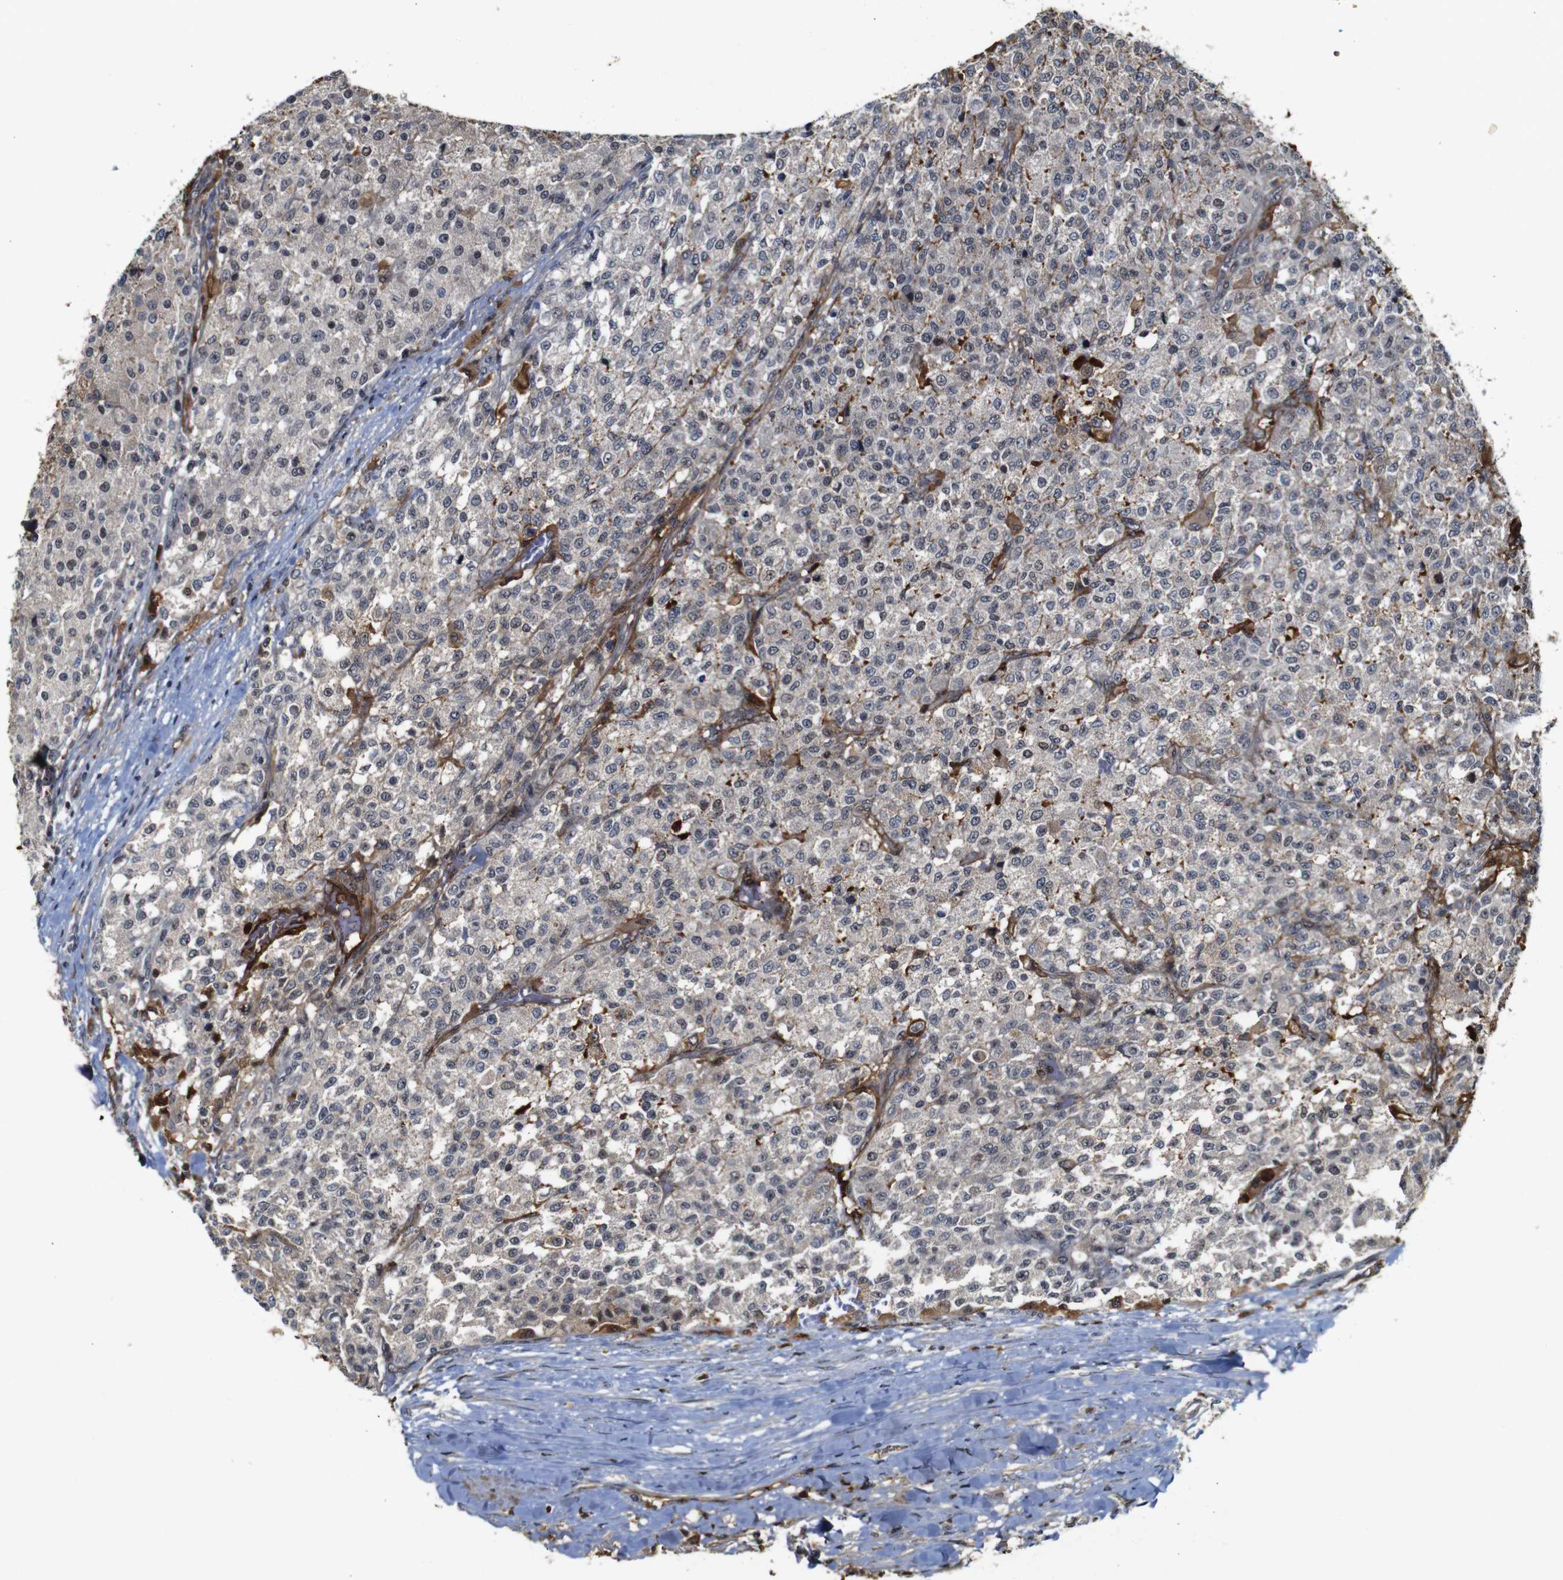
{"staining": {"intensity": "negative", "quantity": "none", "location": "none"}, "tissue": "testis cancer", "cell_type": "Tumor cells", "image_type": "cancer", "snomed": [{"axis": "morphology", "description": "Seminoma, NOS"}, {"axis": "topography", "description": "Testis"}], "caption": "This is a micrograph of IHC staining of testis seminoma, which shows no positivity in tumor cells.", "gene": "MYC", "patient": {"sex": "male", "age": 59}}